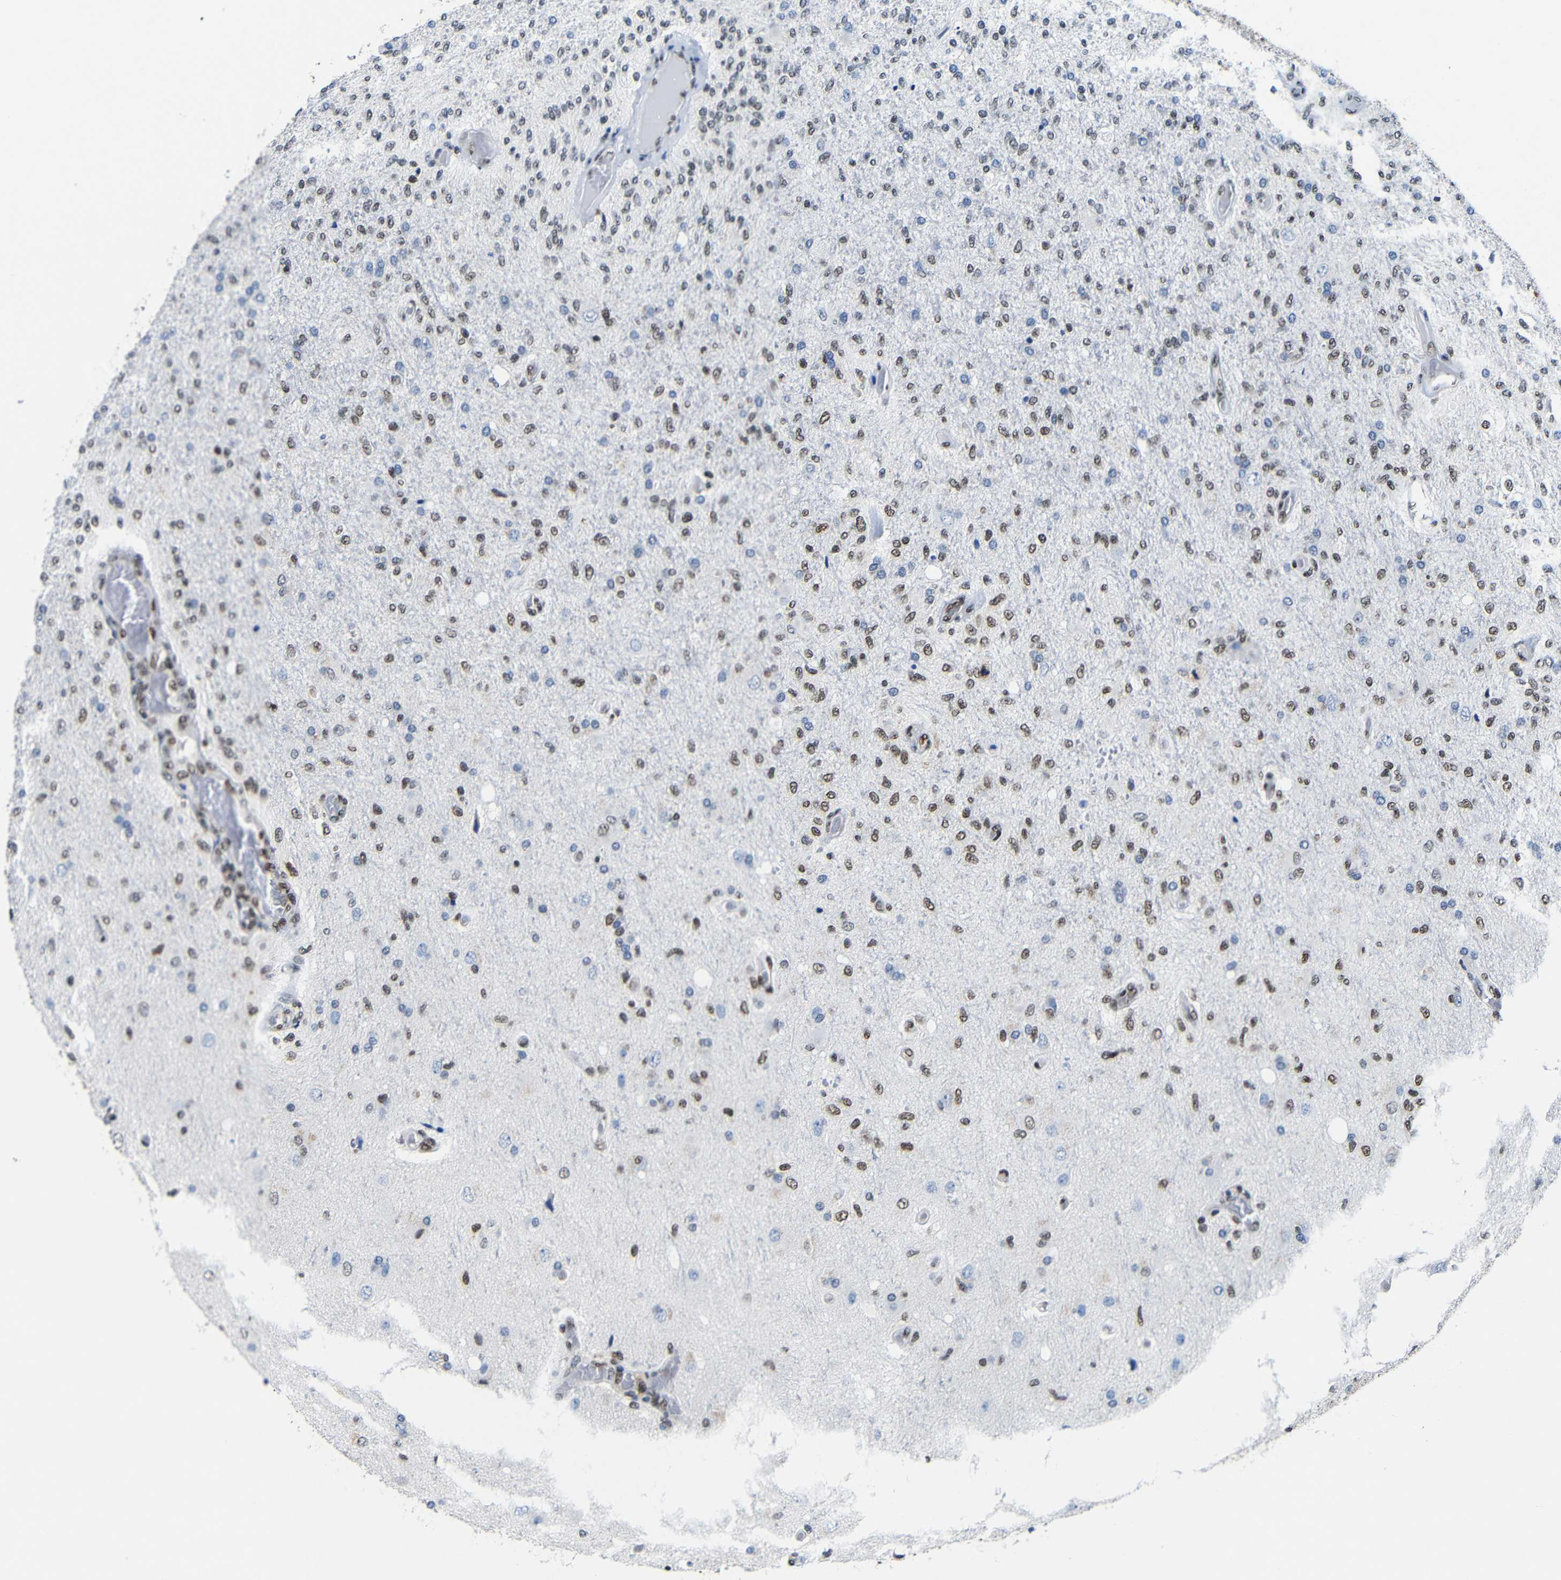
{"staining": {"intensity": "moderate", "quantity": "25%-75%", "location": "nuclear"}, "tissue": "glioma", "cell_type": "Tumor cells", "image_type": "cancer", "snomed": [{"axis": "morphology", "description": "Normal tissue, NOS"}, {"axis": "morphology", "description": "Glioma, malignant, High grade"}, {"axis": "topography", "description": "Cerebral cortex"}], "caption": "A medium amount of moderate nuclear staining is present in about 25%-75% of tumor cells in malignant glioma (high-grade) tissue. (DAB (3,3'-diaminobenzidine) IHC, brown staining for protein, blue staining for nuclei).", "gene": "PTBP1", "patient": {"sex": "male", "age": 77}}